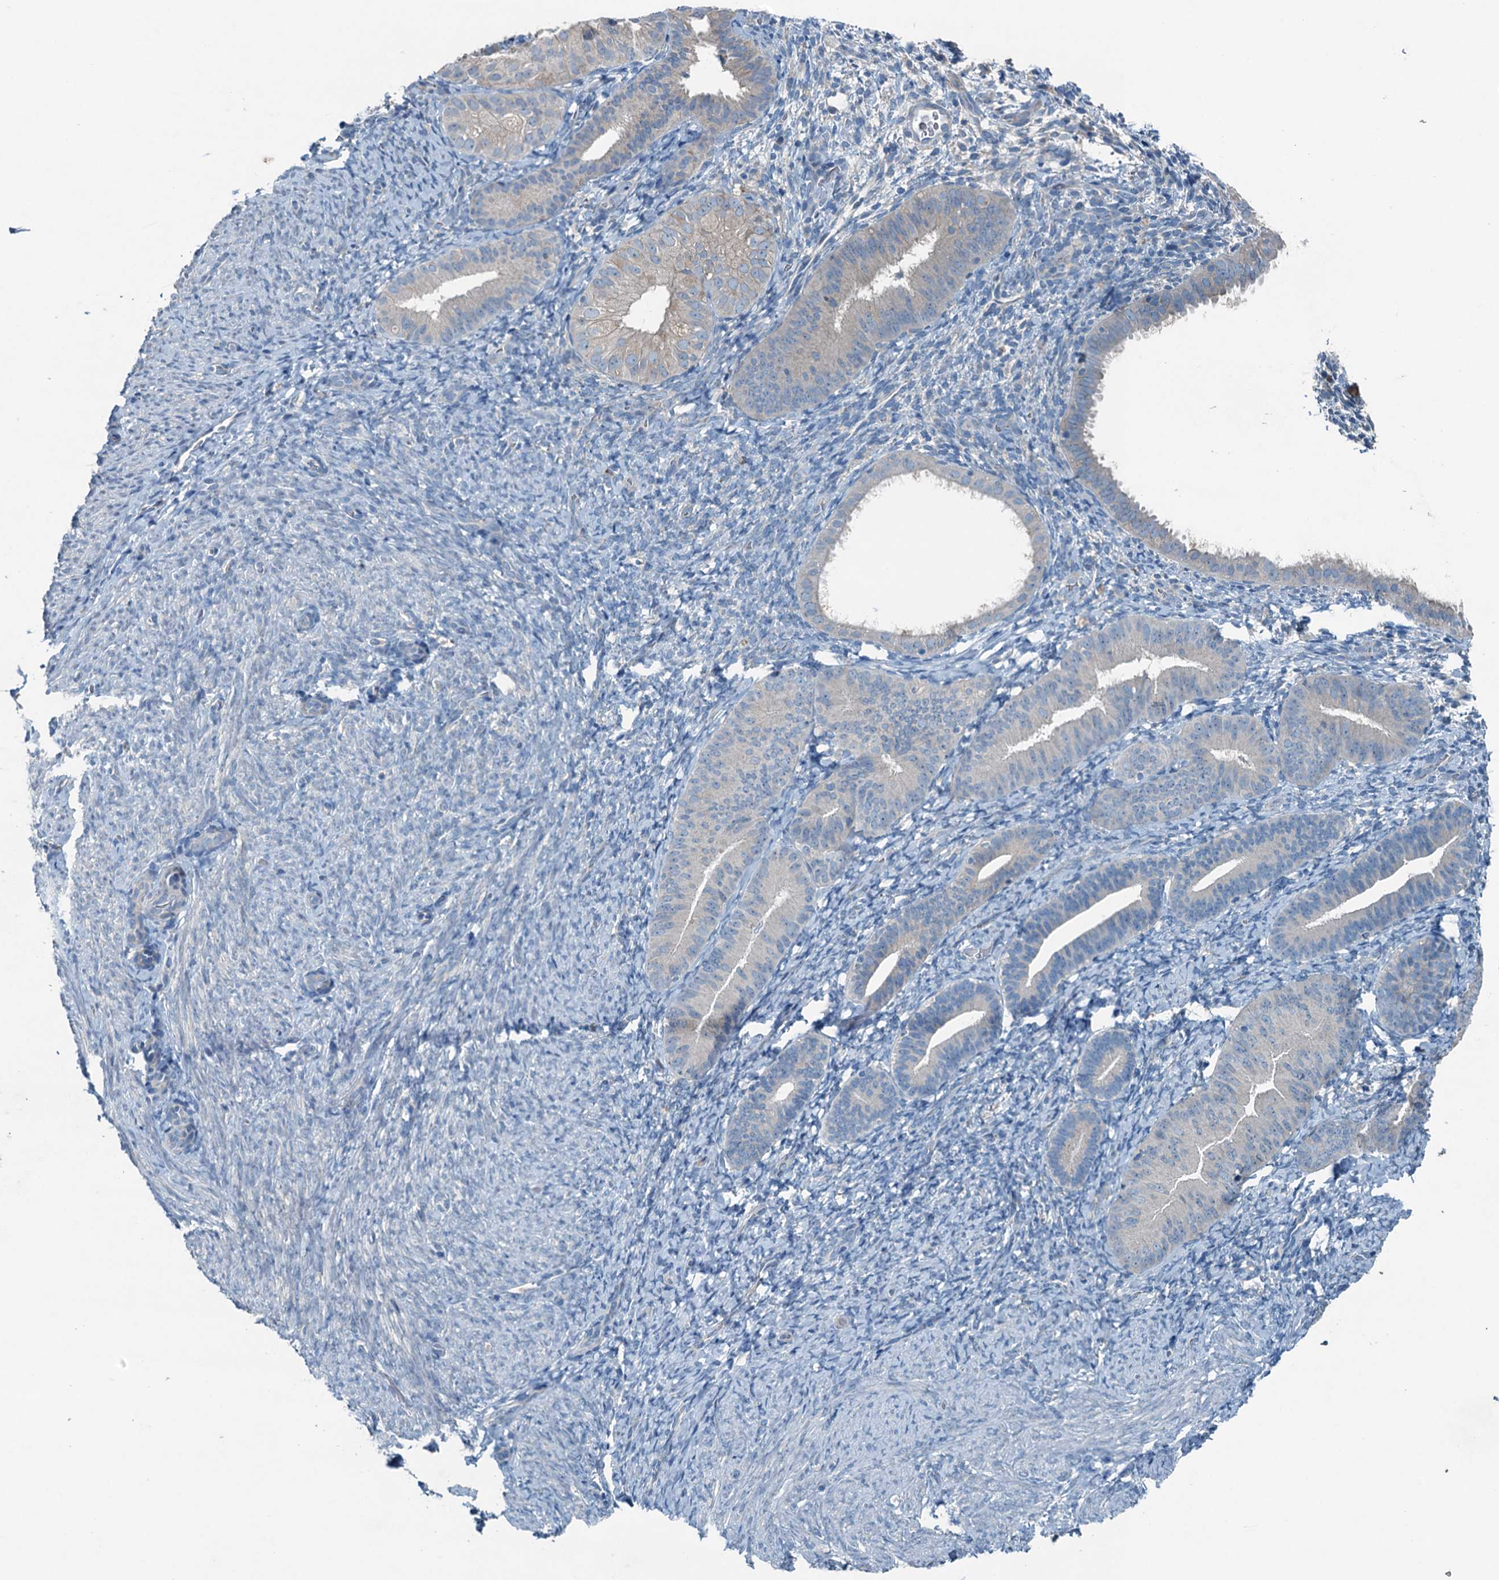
{"staining": {"intensity": "negative", "quantity": "none", "location": "none"}, "tissue": "endometrium", "cell_type": "Cells in endometrial stroma", "image_type": "normal", "snomed": [{"axis": "morphology", "description": "Normal tissue, NOS"}, {"axis": "topography", "description": "Endometrium"}], "caption": "Micrograph shows no significant protein positivity in cells in endometrial stroma of unremarkable endometrium.", "gene": "CBLIF", "patient": {"sex": "female", "age": 65}}